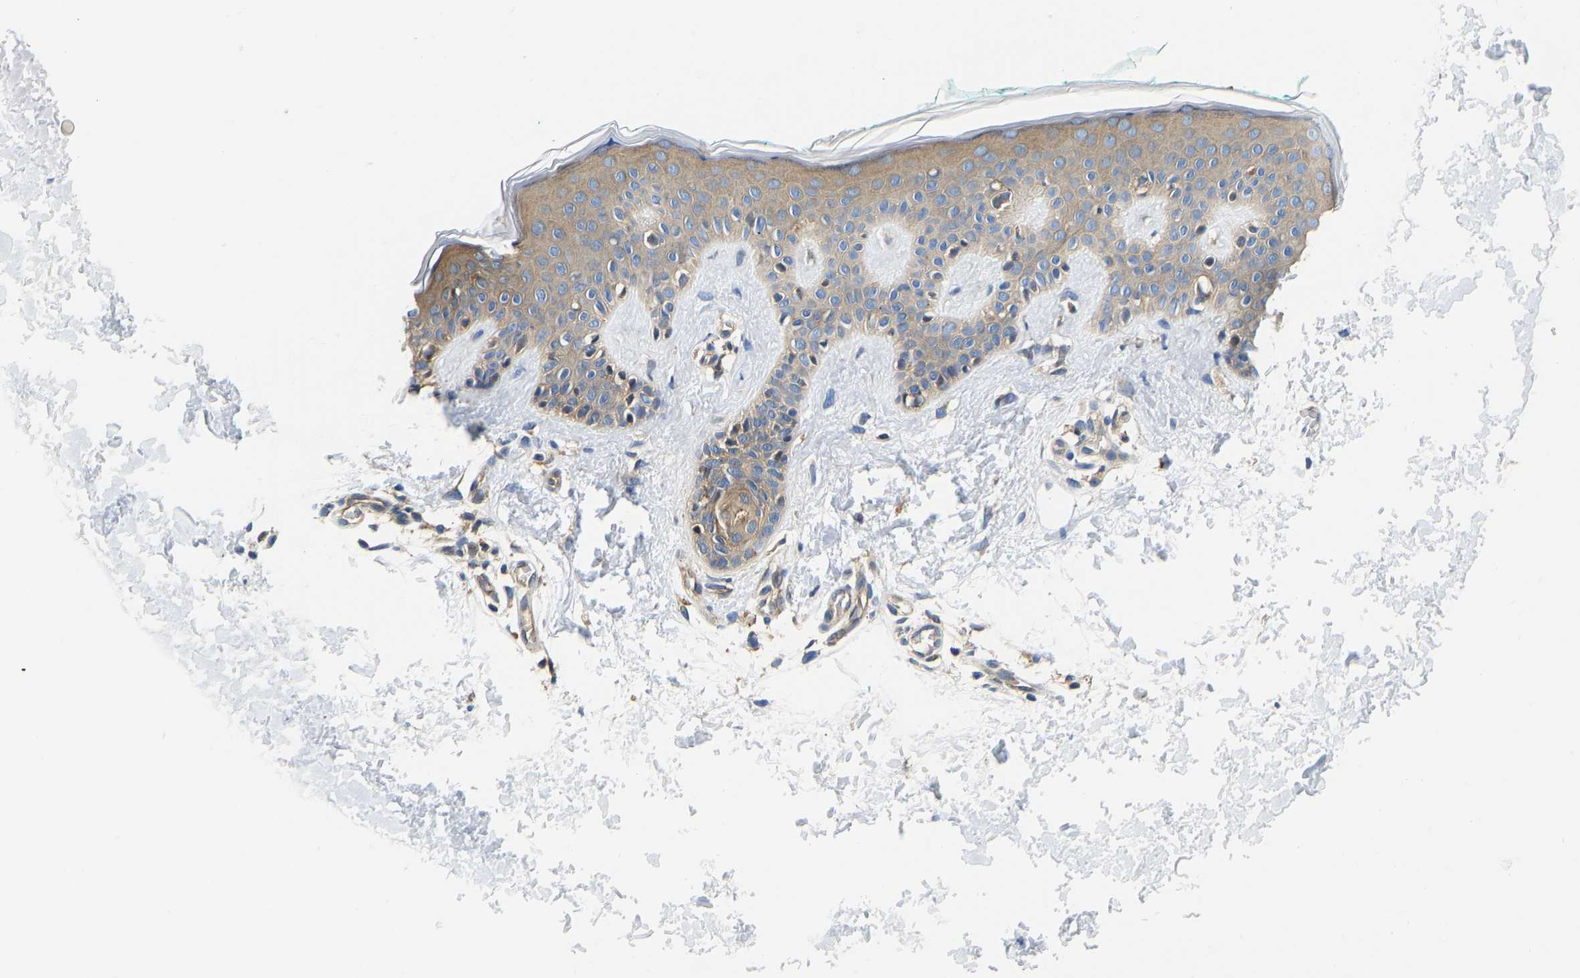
{"staining": {"intensity": "negative", "quantity": "none", "location": "none"}, "tissue": "skin", "cell_type": "Fibroblasts", "image_type": "normal", "snomed": [{"axis": "morphology", "description": "Normal tissue, NOS"}, {"axis": "topography", "description": "Skin"}], "caption": "Image shows no significant protein positivity in fibroblasts of normal skin. (DAB (3,3'-diaminobenzidine) immunohistochemistry, high magnification).", "gene": "FLNB", "patient": {"sex": "male", "age": 30}}